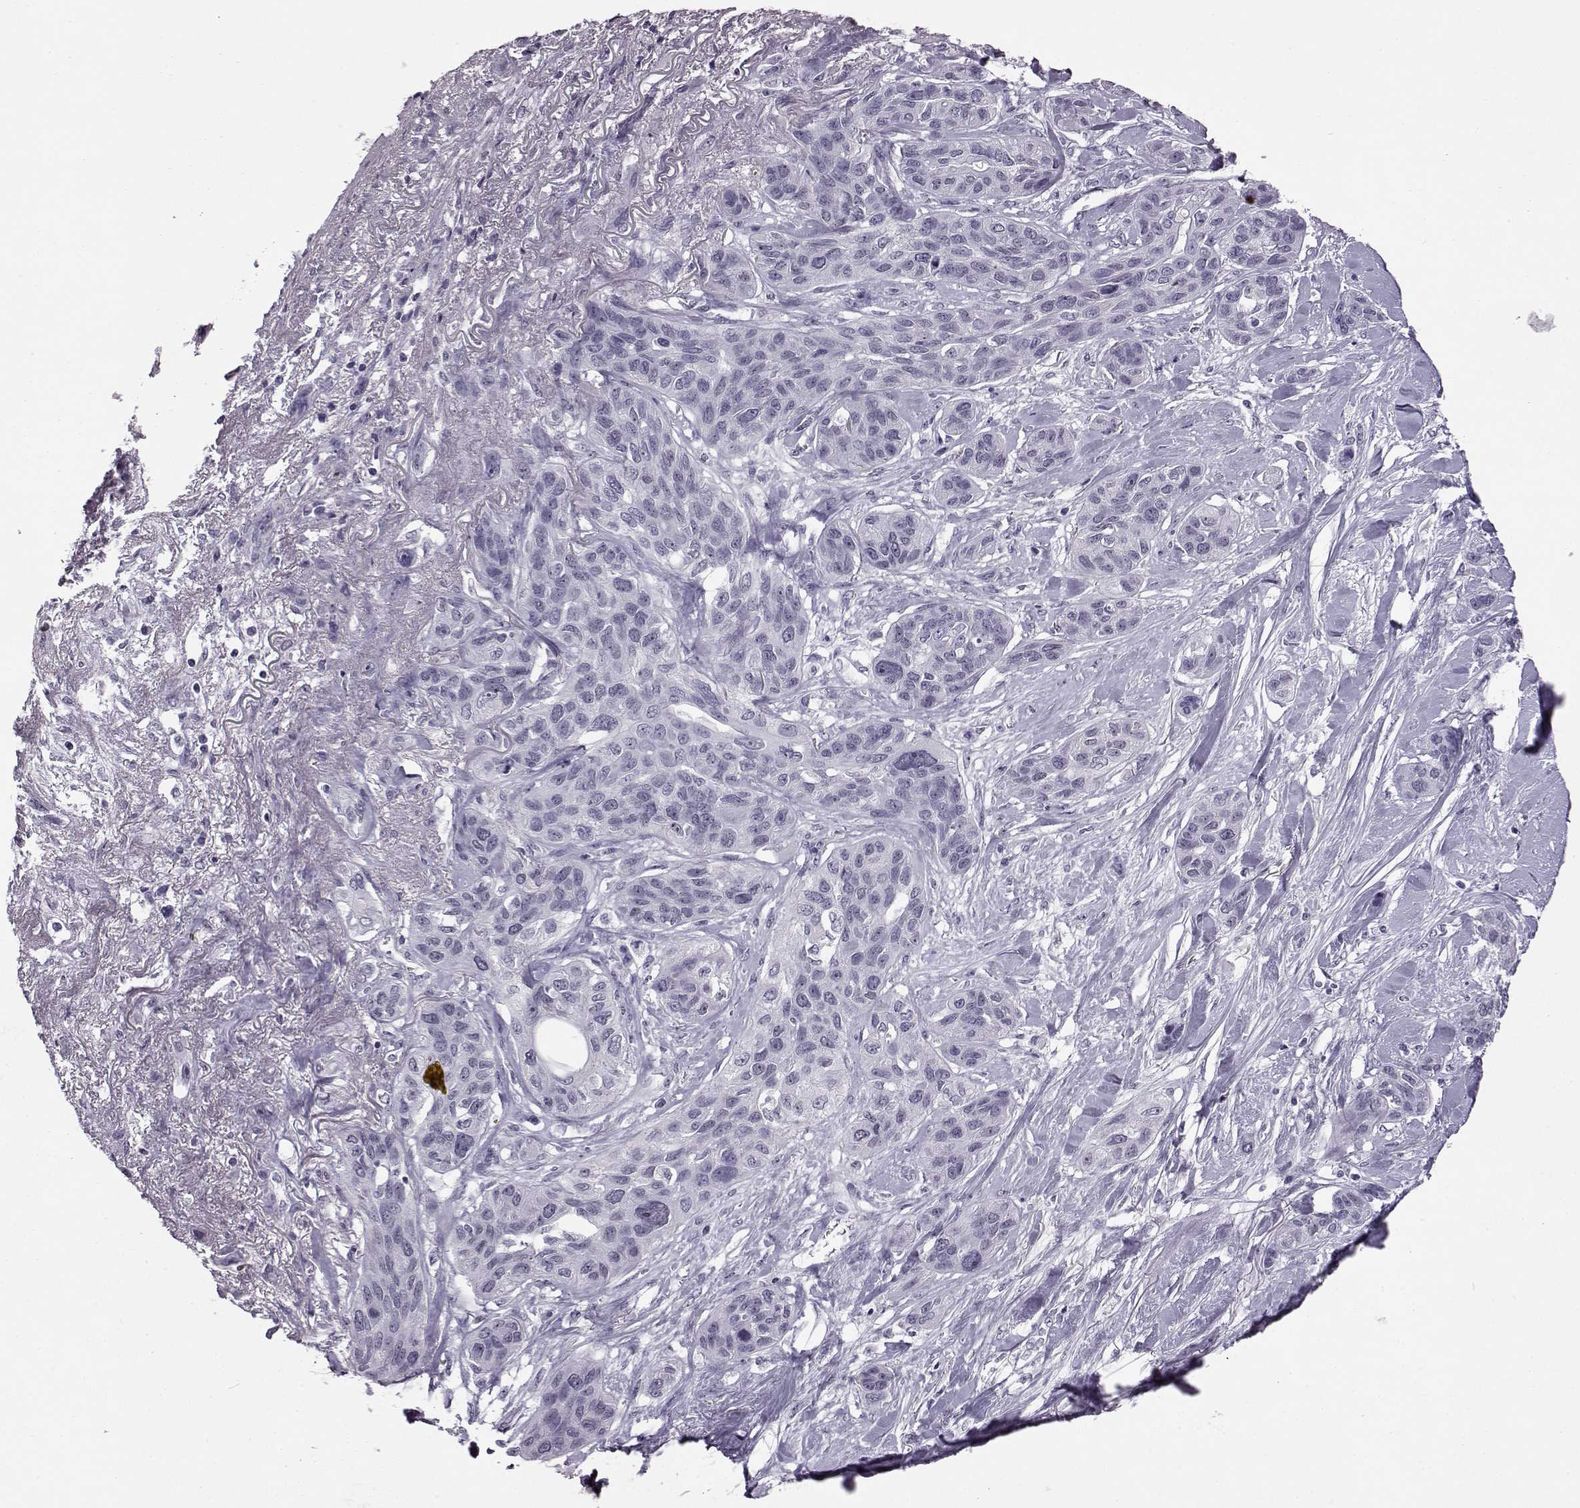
{"staining": {"intensity": "negative", "quantity": "none", "location": "none"}, "tissue": "lung cancer", "cell_type": "Tumor cells", "image_type": "cancer", "snomed": [{"axis": "morphology", "description": "Squamous cell carcinoma, NOS"}, {"axis": "topography", "description": "Lung"}], "caption": "Immunohistochemistry of lung cancer shows no staining in tumor cells.", "gene": "ADGRG2", "patient": {"sex": "female", "age": 70}}